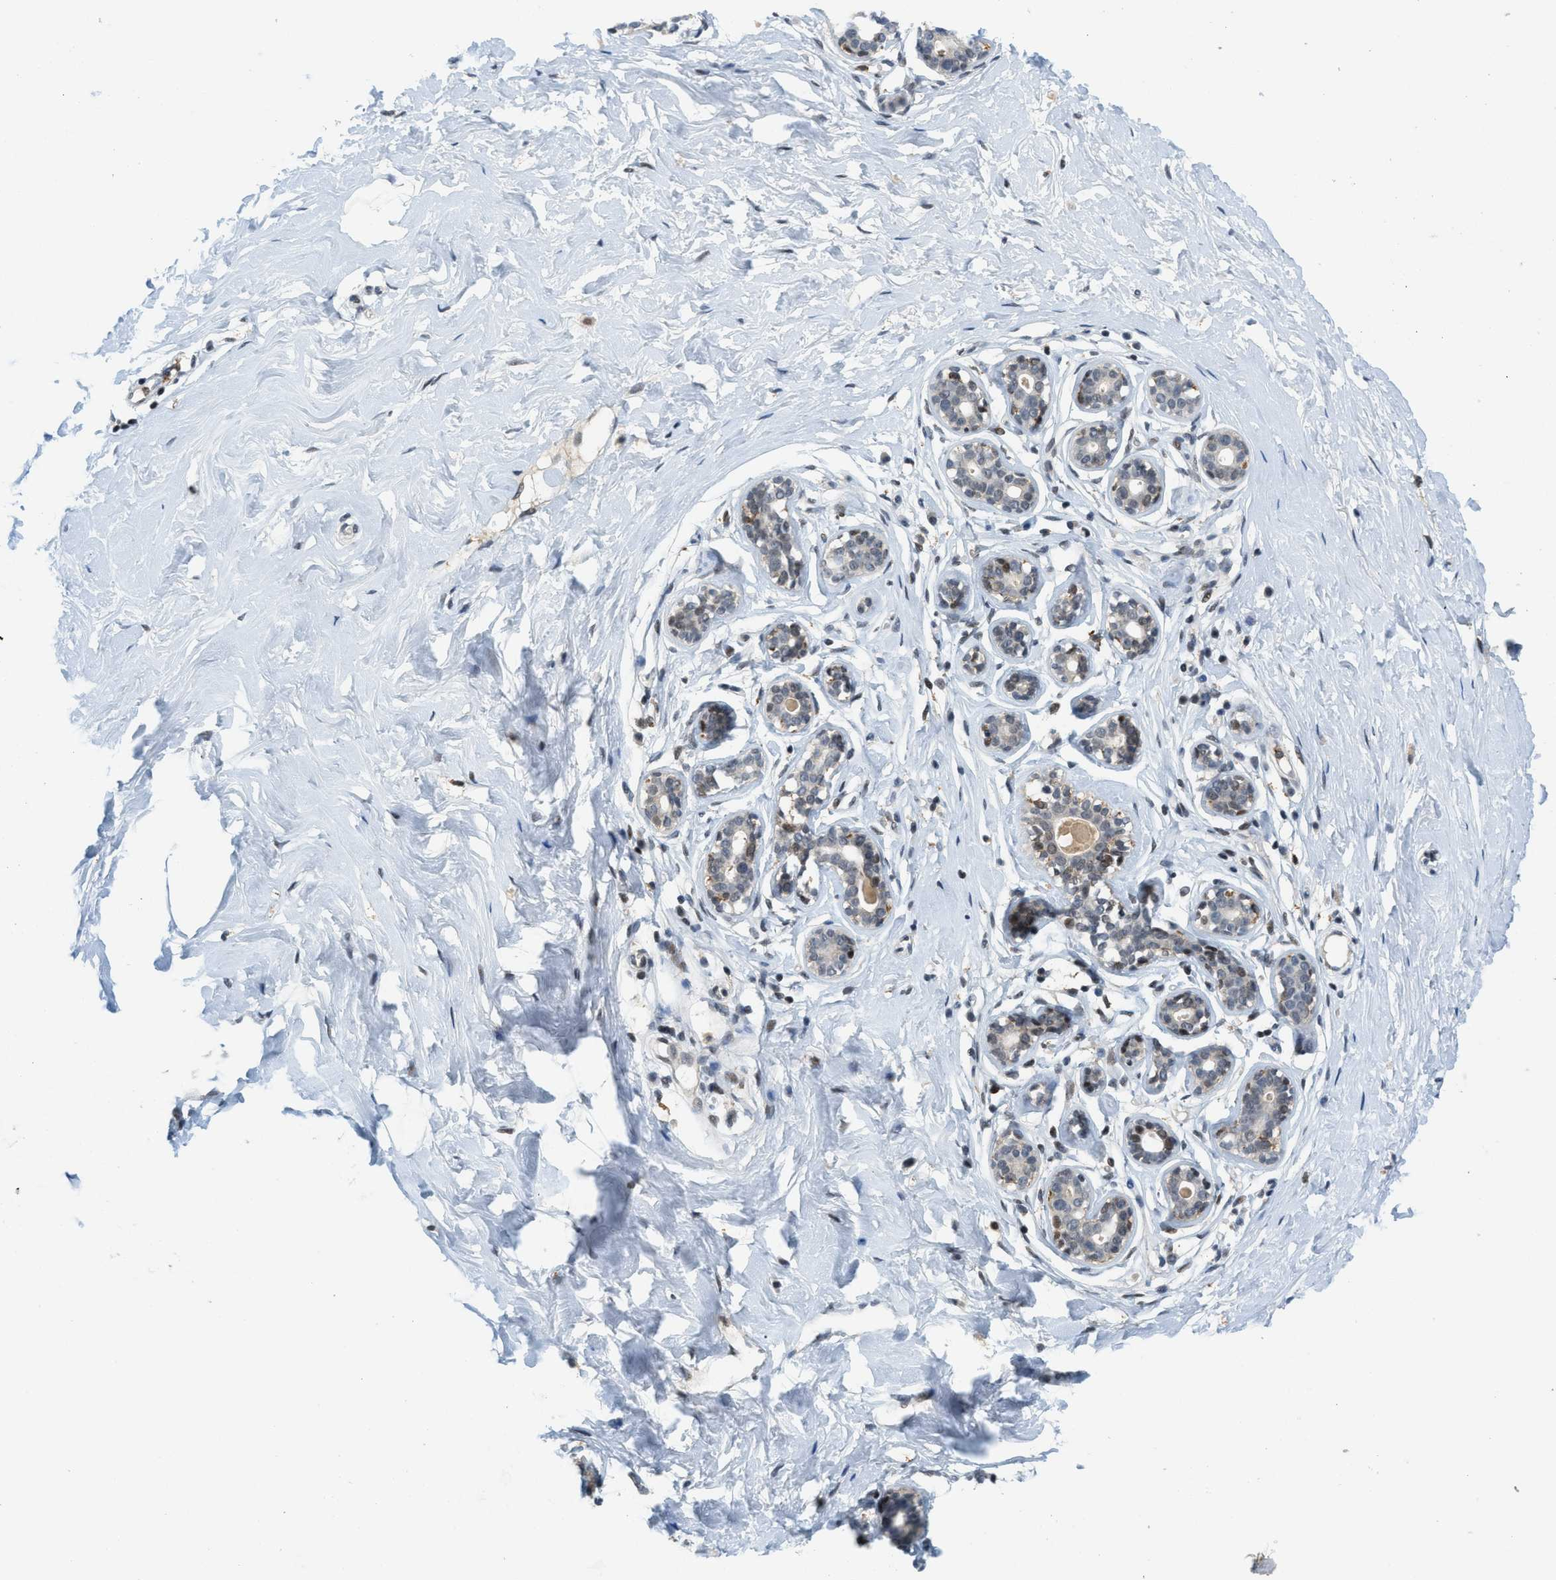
{"staining": {"intensity": "negative", "quantity": "none", "location": "none"}, "tissue": "breast", "cell_type": "Adipocytes", "image_type": "normal", "snomed": [{"axis": "morphology", "description": "Normal tissue, NOS"}, {"axis": "topography", "description": "Breast"}], "caption": "An IHC micrograph of normal breast is shown. There is no staining in adipocytes of breast.", "gene": "ING1", "patient": {"sex": "female", "age": 23}}